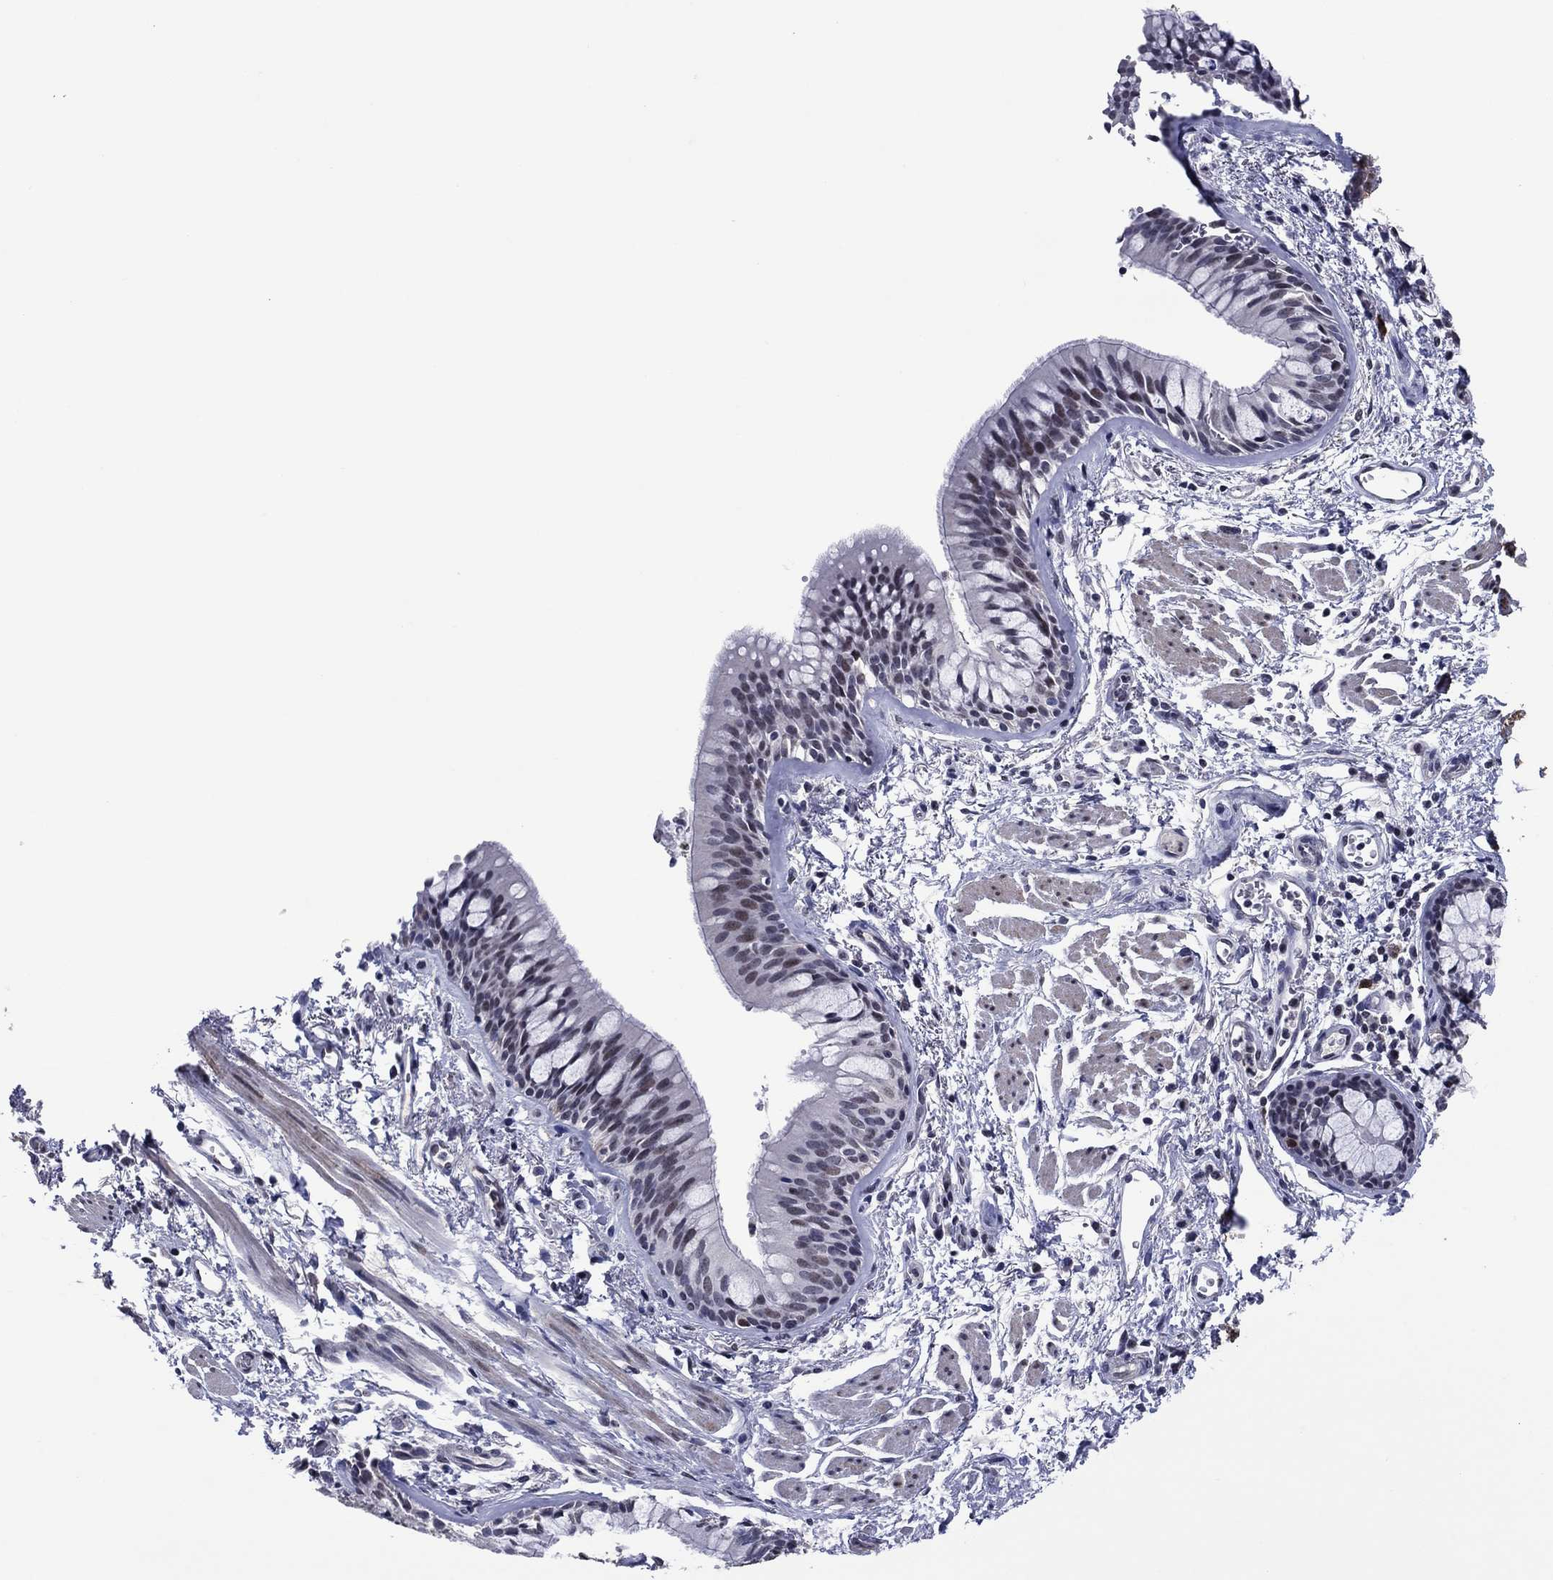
{"staining": {"intensity": "weak", "quantity": "<25%", "location": "nuclear"}, "tissue": "bronchus", "cell_type": "Respiratory epithelial cells", "image_type": "normal", "snomed": [{"axis": "morphology", "description": "Normal tissue, NOS"}, {"axis": "topography", "description": "Bronchus"}, {"axis": "topography", "description": "Lung"}], "caption": "IHC of normal human bronchus exhibits no staining in respiratory epithelial cells. (DAB IHC with hematoxylin counter stain).", "gene": "TYMS", "patient": {"sex": "female", "age": 57}}